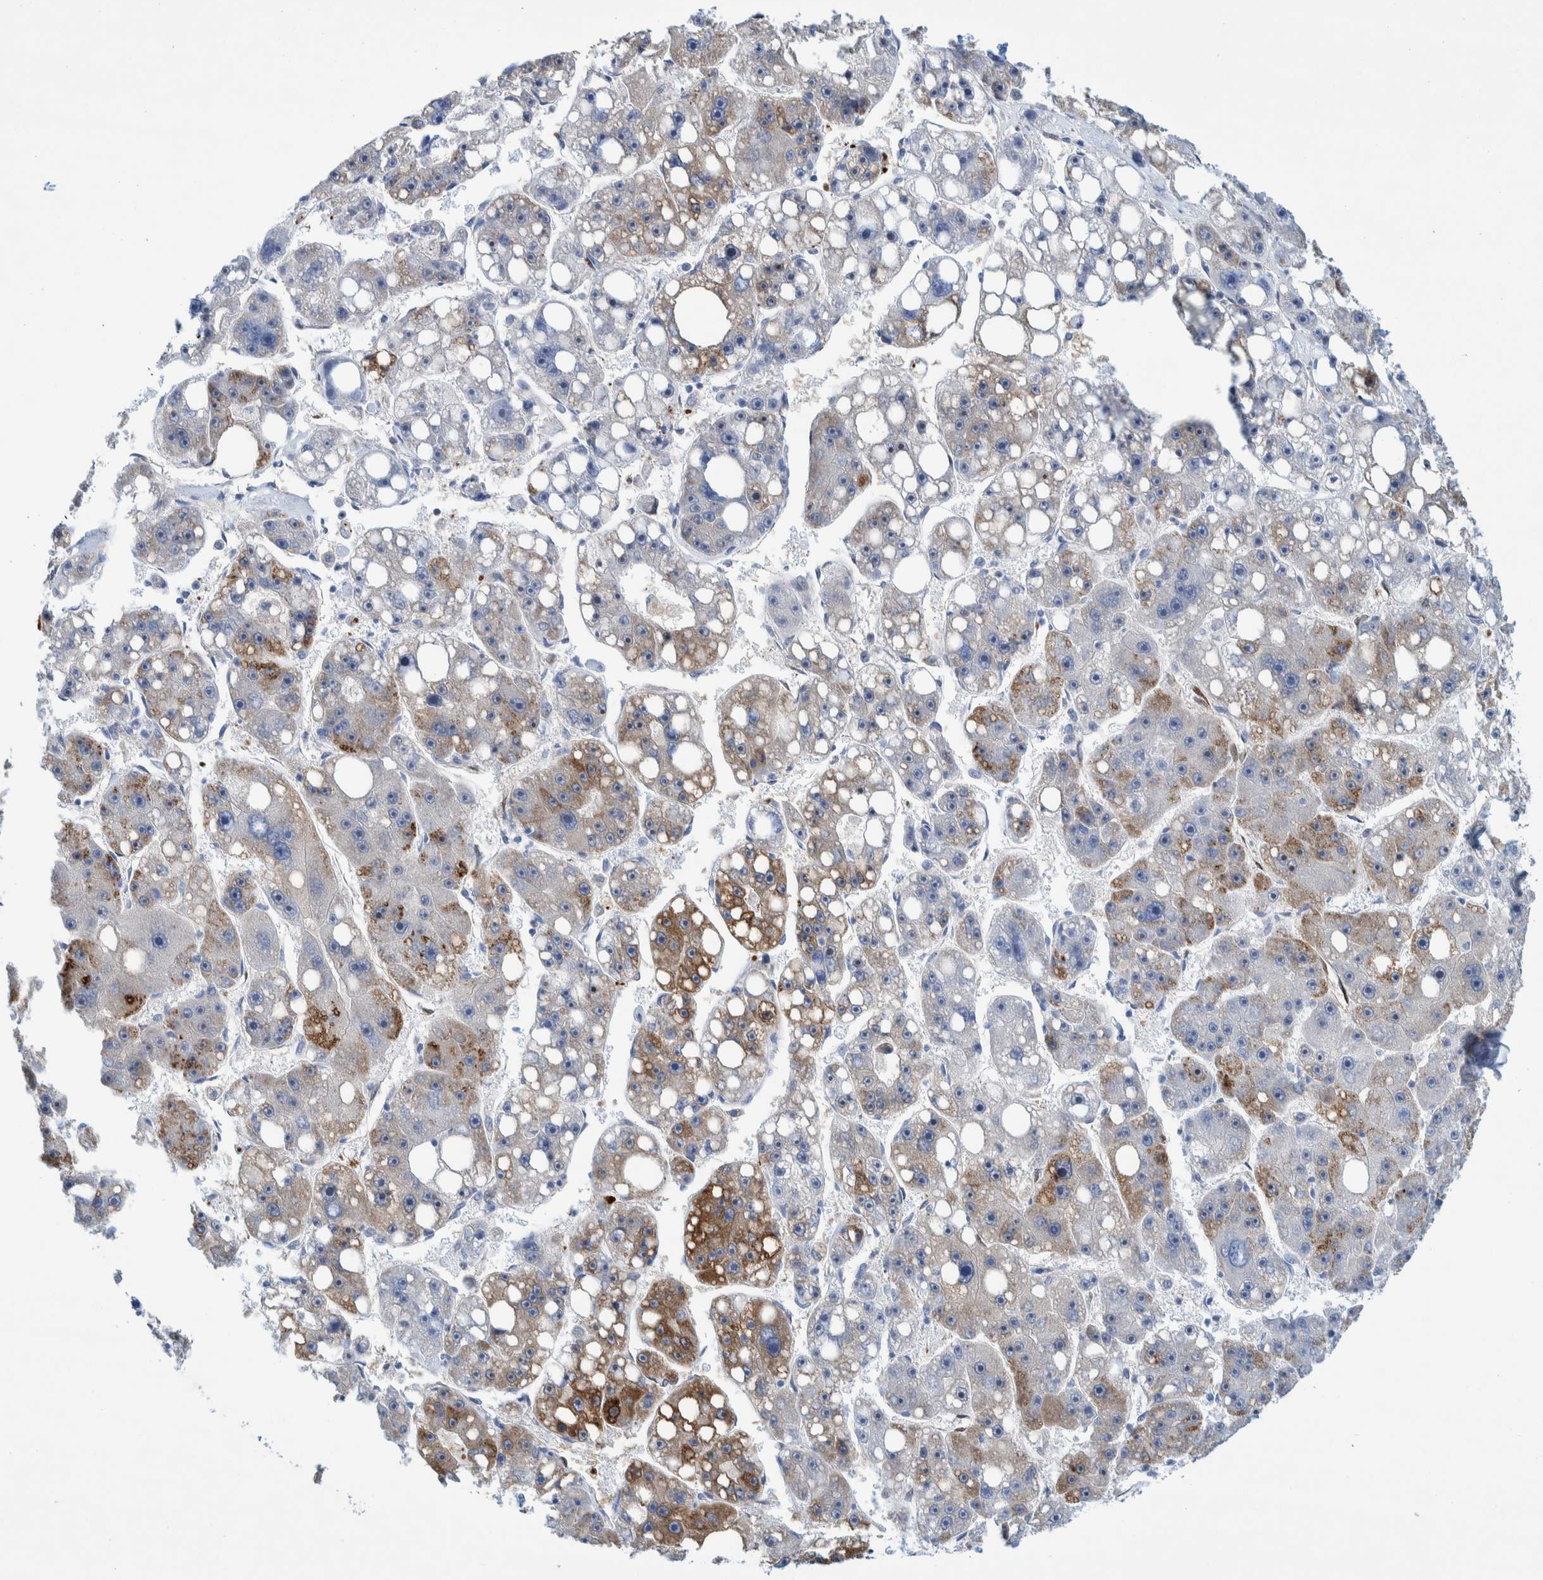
{"staining": {"intensity": "strong", "quantity": "25%-75%", "location": "cytoplasmic/membranous"}, "tissue": "liver cancer", "cell_type": "Tumor cells", "image_type": "cancer", "snomed": [{"axis": "morphology", "description": "Carcinoma, Hepatocellular, NOS"}, {"axis": "topography", "description": "Liver"}], "caption": "Protein staining exhibits strong cytoplasmic/membranous positivity in approximately 25%-75% of tumor cells in liver cancer.", "gene": "THEM6", "patient": {"sex": "female", "age": 61}}